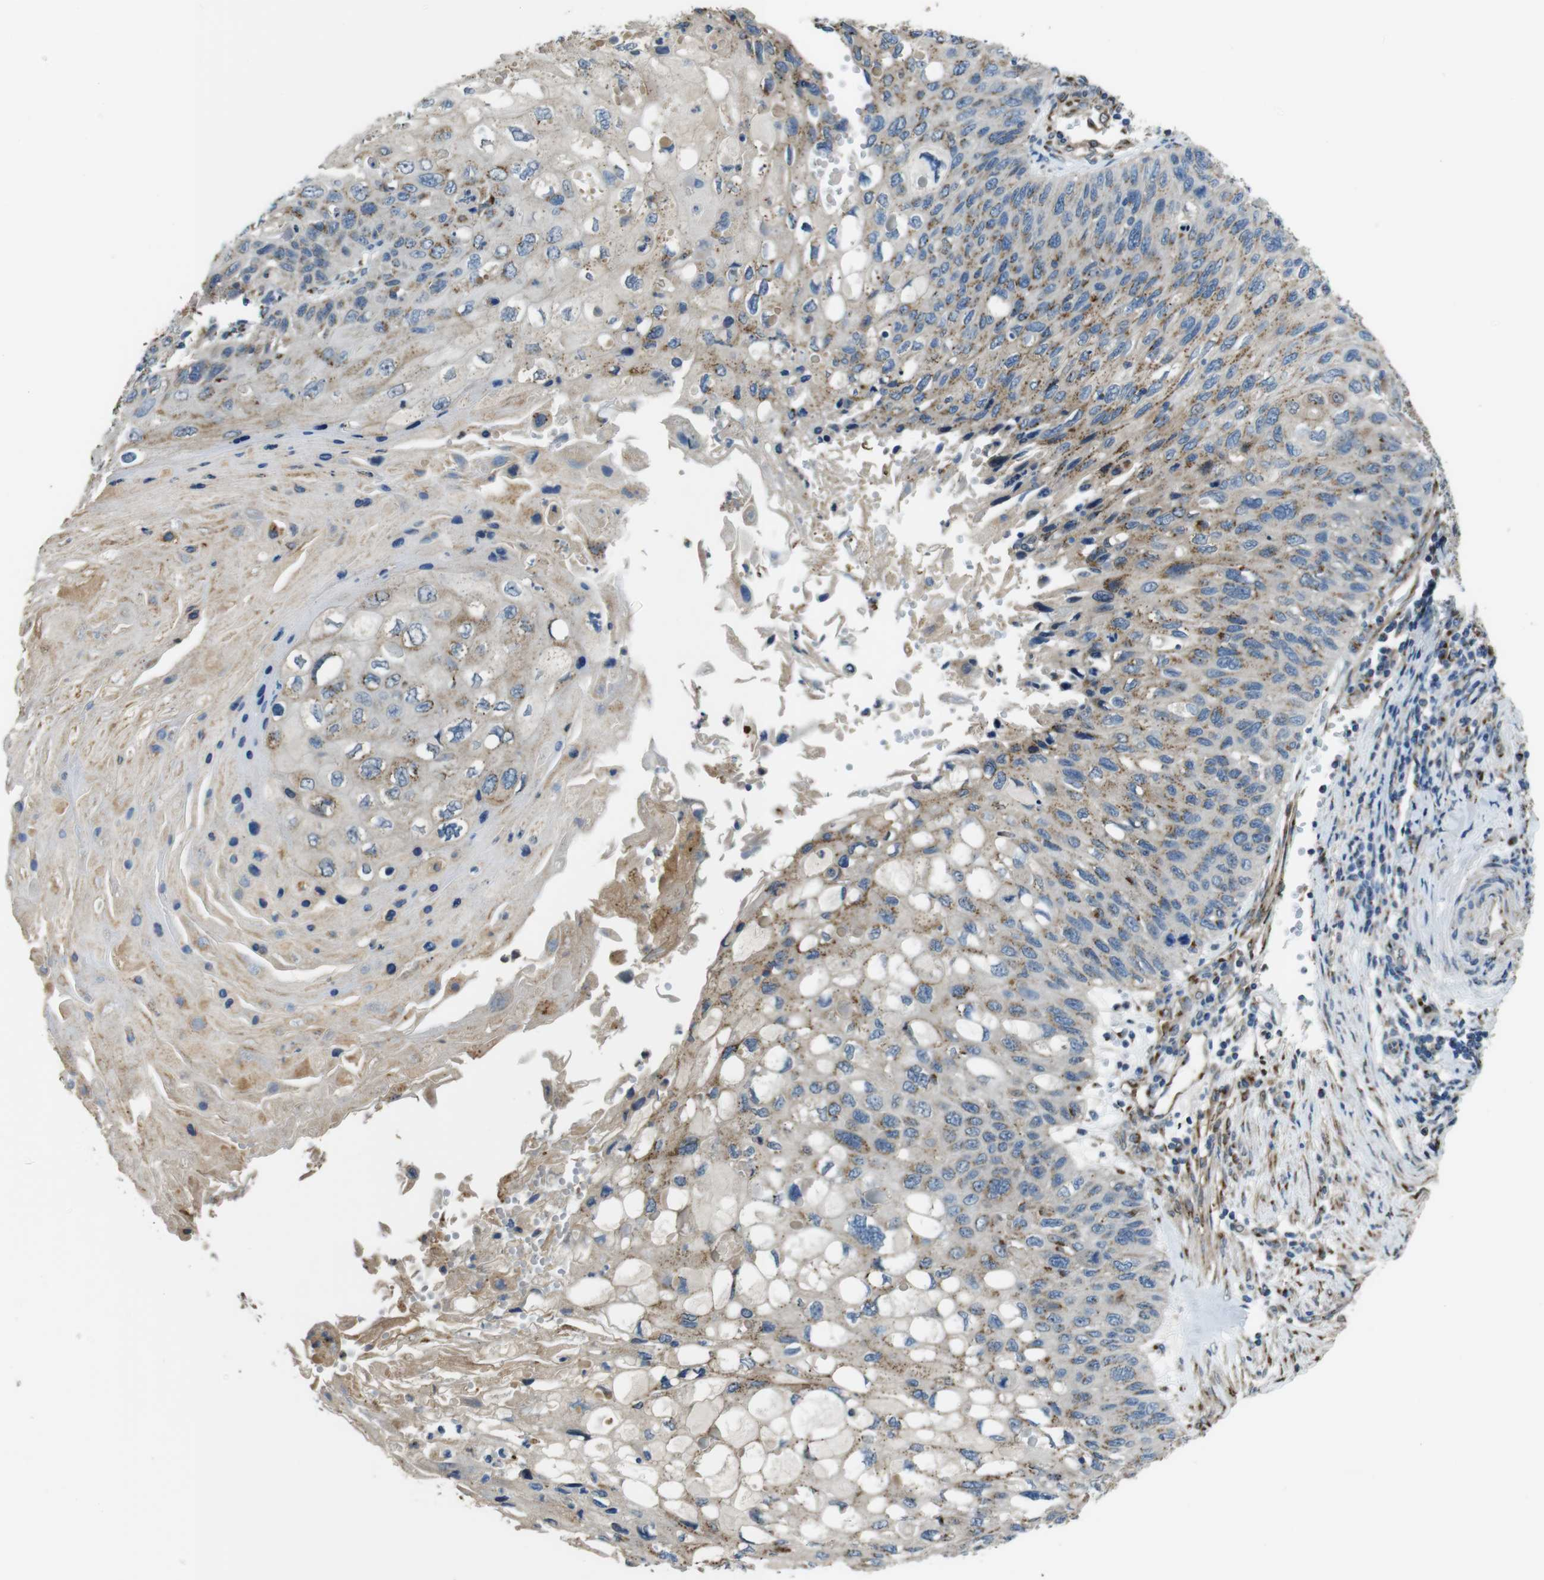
{"staining": {"intensity": "moderate", "quantity": "25%-75%", "location": "cytoplasmic/membranous"}, "tissue": "cervical cancer", "cell_type": "Tumor cells", "image_type": "cancer", "snomed": [{"axis": "morphology", "description": "Squamous cell carcinoma, NOS"}, {"axis": "topography", "description": "Cervix"}], "caption": "A brown stain shows moderate cytoplasmic/membranous positivity of a protein in human cervical cancer (squamous cell carcinoma) tumor cells. Nuclei are stained in blue.", "gene": "RAB6A", "patient": {"sex": "female", "age": 70}}